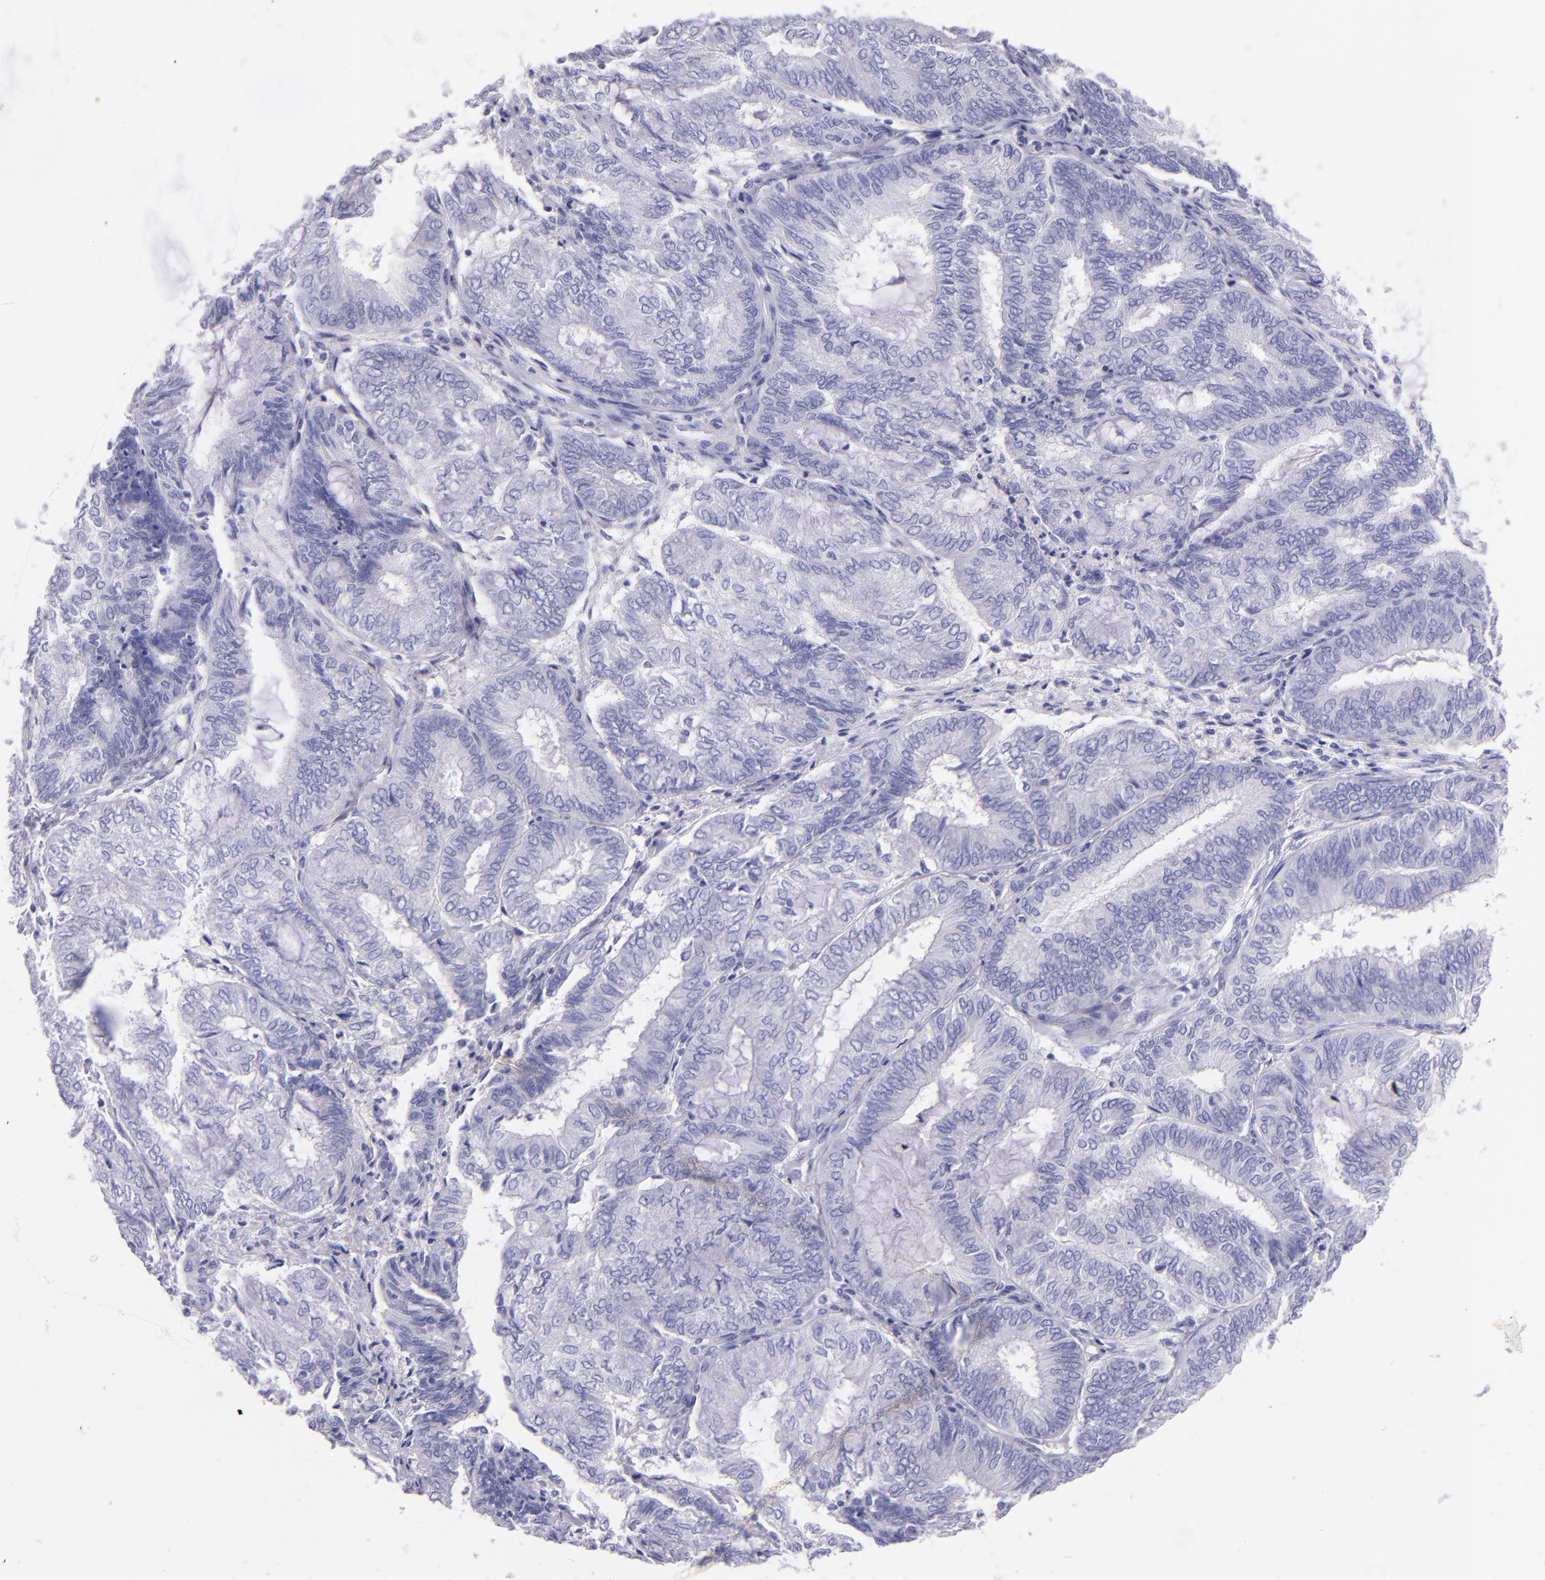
{"staining": {"intensity": "negative", "quantity": "none", "location": "none"}, "tissue": "endometrial cancer", "cell_type": "Tumor cells", "image_type": "cancer", "snomed": [{"axis": "morphology", "description": "Adenocarcinoma, NOS"}, {"axis": "topography", "description": "Endometrium"}], "caption": "An IHC histopathology image of adenocarcinoma (endometrial) is shown. There is no staining in tumor cells of adenocarcinoma (endometrial).", "gene": "SFTPA2", "patient": {"sex": "female", "age": 59}}